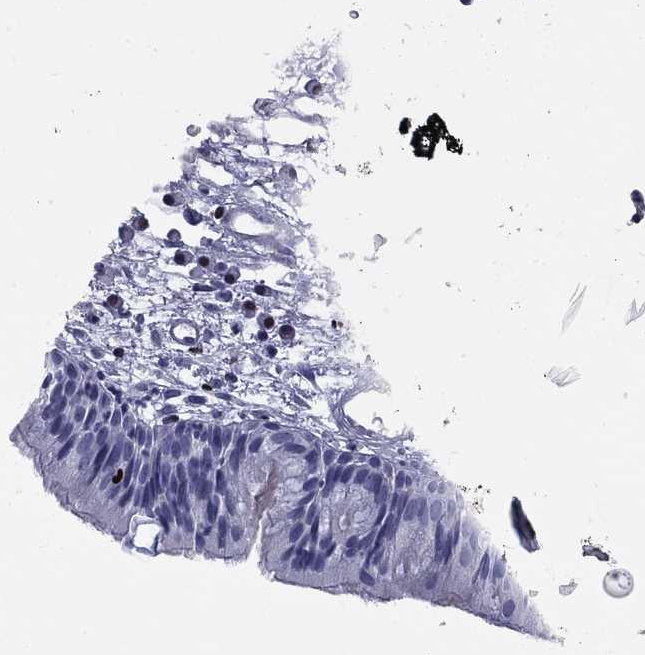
{"staining": {"intensity": "negative", "quantity": "none", "location": "none"}, "tissue": "nasopharynx", "cell_type": "Respiratory epithelial cells", "image_type": "normal", "snomed": [{"axis": "morphology", "description": "Normal tissue, NOS"}, {"axis": "topography", "description": "Nasopharynx"}], "caption": "Protein analysis of unremarkable nasopharynx shows no significant expression in respiratory epithelial cells.", "gene": "IKZF3", "patient": {"sex": "male", "age": 69}}